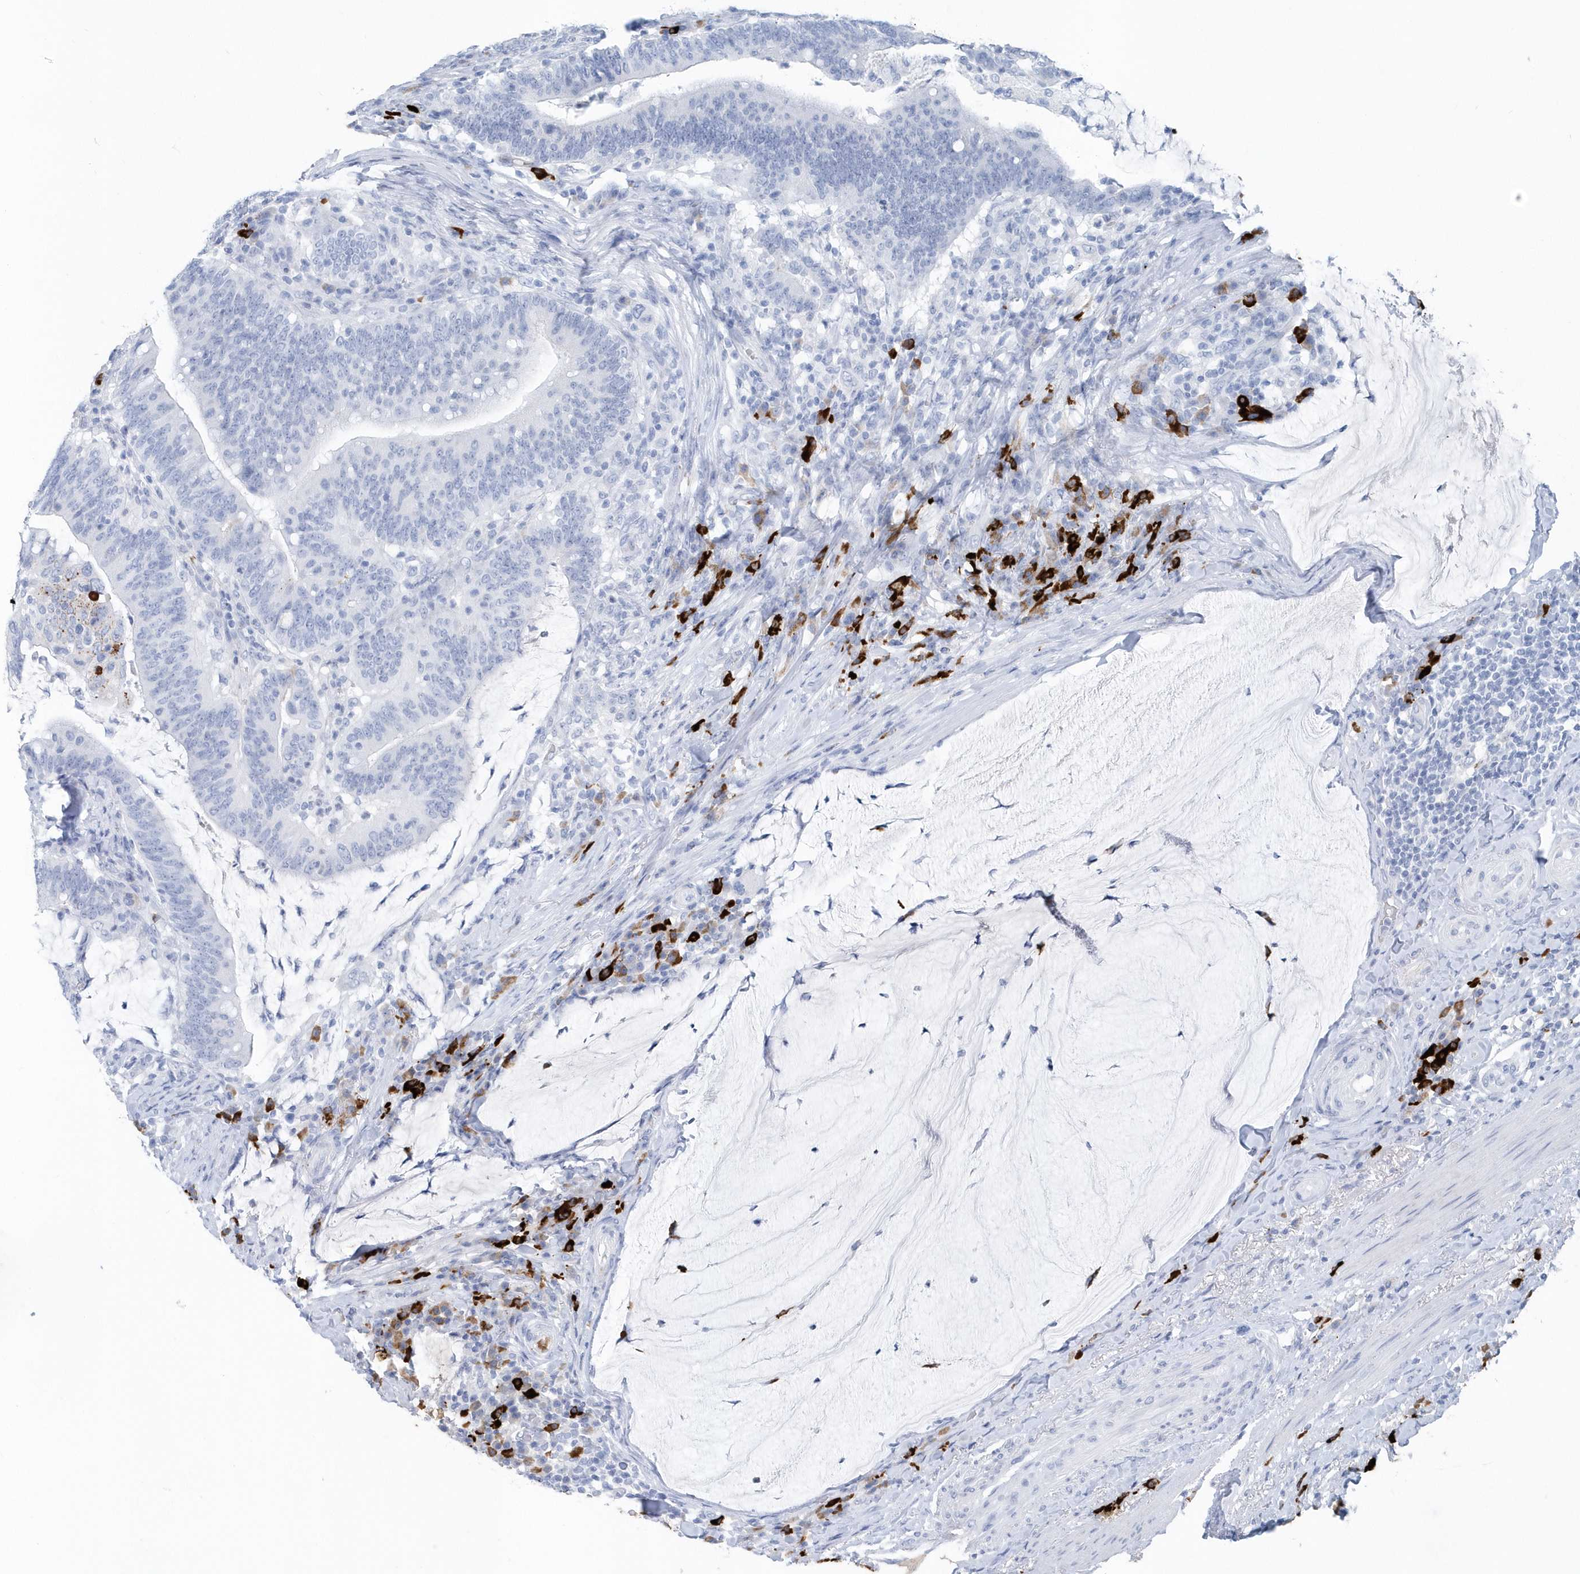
{"staining": {"intensity": "negative", "quantity": "none", "location": "none"}, "tissue": "colorectal cancer", "cell_type": "Tumor cells", "image_type": "cancer", "snomed": [{"axis": "morphology", "description": "Normal tissue, NOS"}, {"axis": "morphology", "description": "Adenocarcinoma, NOS"}, {"axis": "topography", "description": "Colon"}], "caption": "Colorectal adenocarcinoma stained for a protein using immunohistochemistry exhibits no expression tumor cells.", "gene": "JCHAIN", "patient": {"sex": "female", "age": 66}}